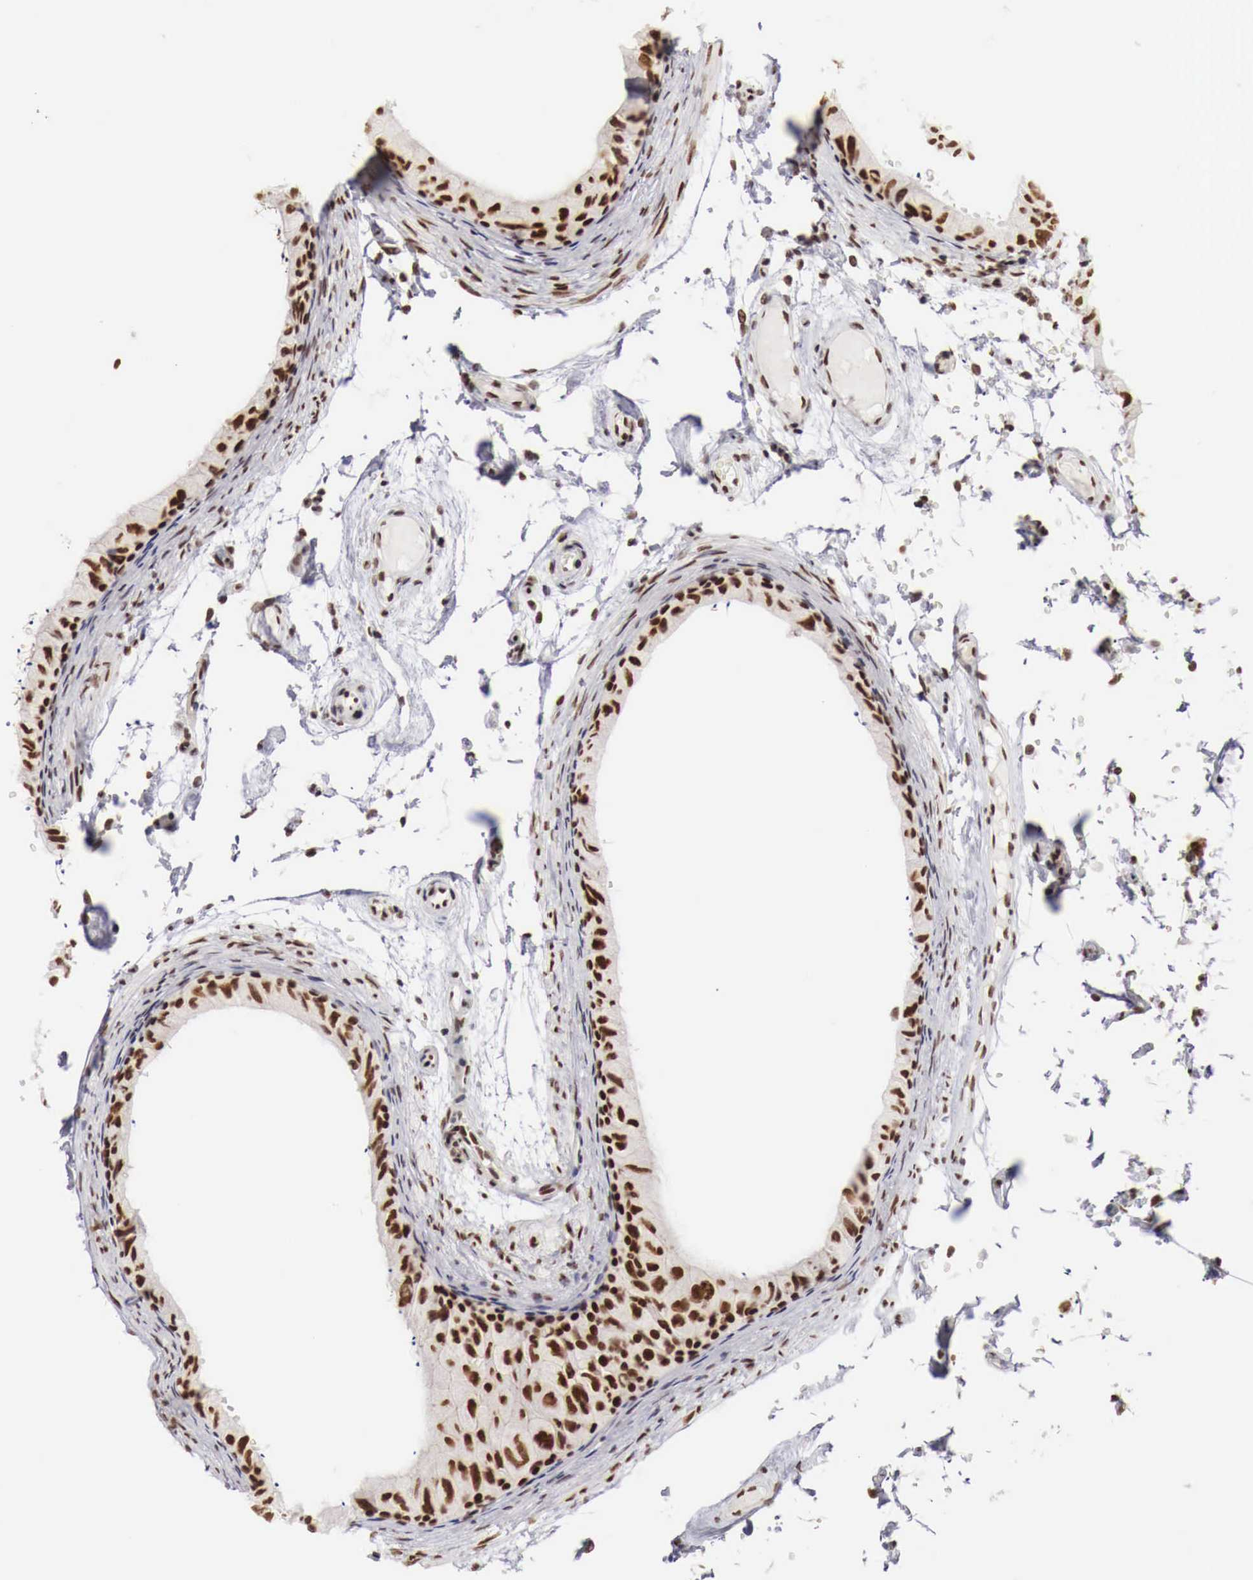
{"staining": {"intensity": "strong", "quantity": ">75%", "location": "nuclear"}, "tissue": "epididymis", "cell_type": "Glandular cells", "image_type": "normal", "snomed": [{"axis": "morphology", "description": "Normal tissue, NOS"}, {"axis": "topography", "description": "Epididymis"}], "caption": "Glandular cells show high levels of strong nuclear positivity in approximately >75% of cells in benign human epididymis. (brown staining indicates protein expression, while blue staining denotes nuclei).", "gene": "PHF14", "patient": {"sex": "male", "age": 77}}